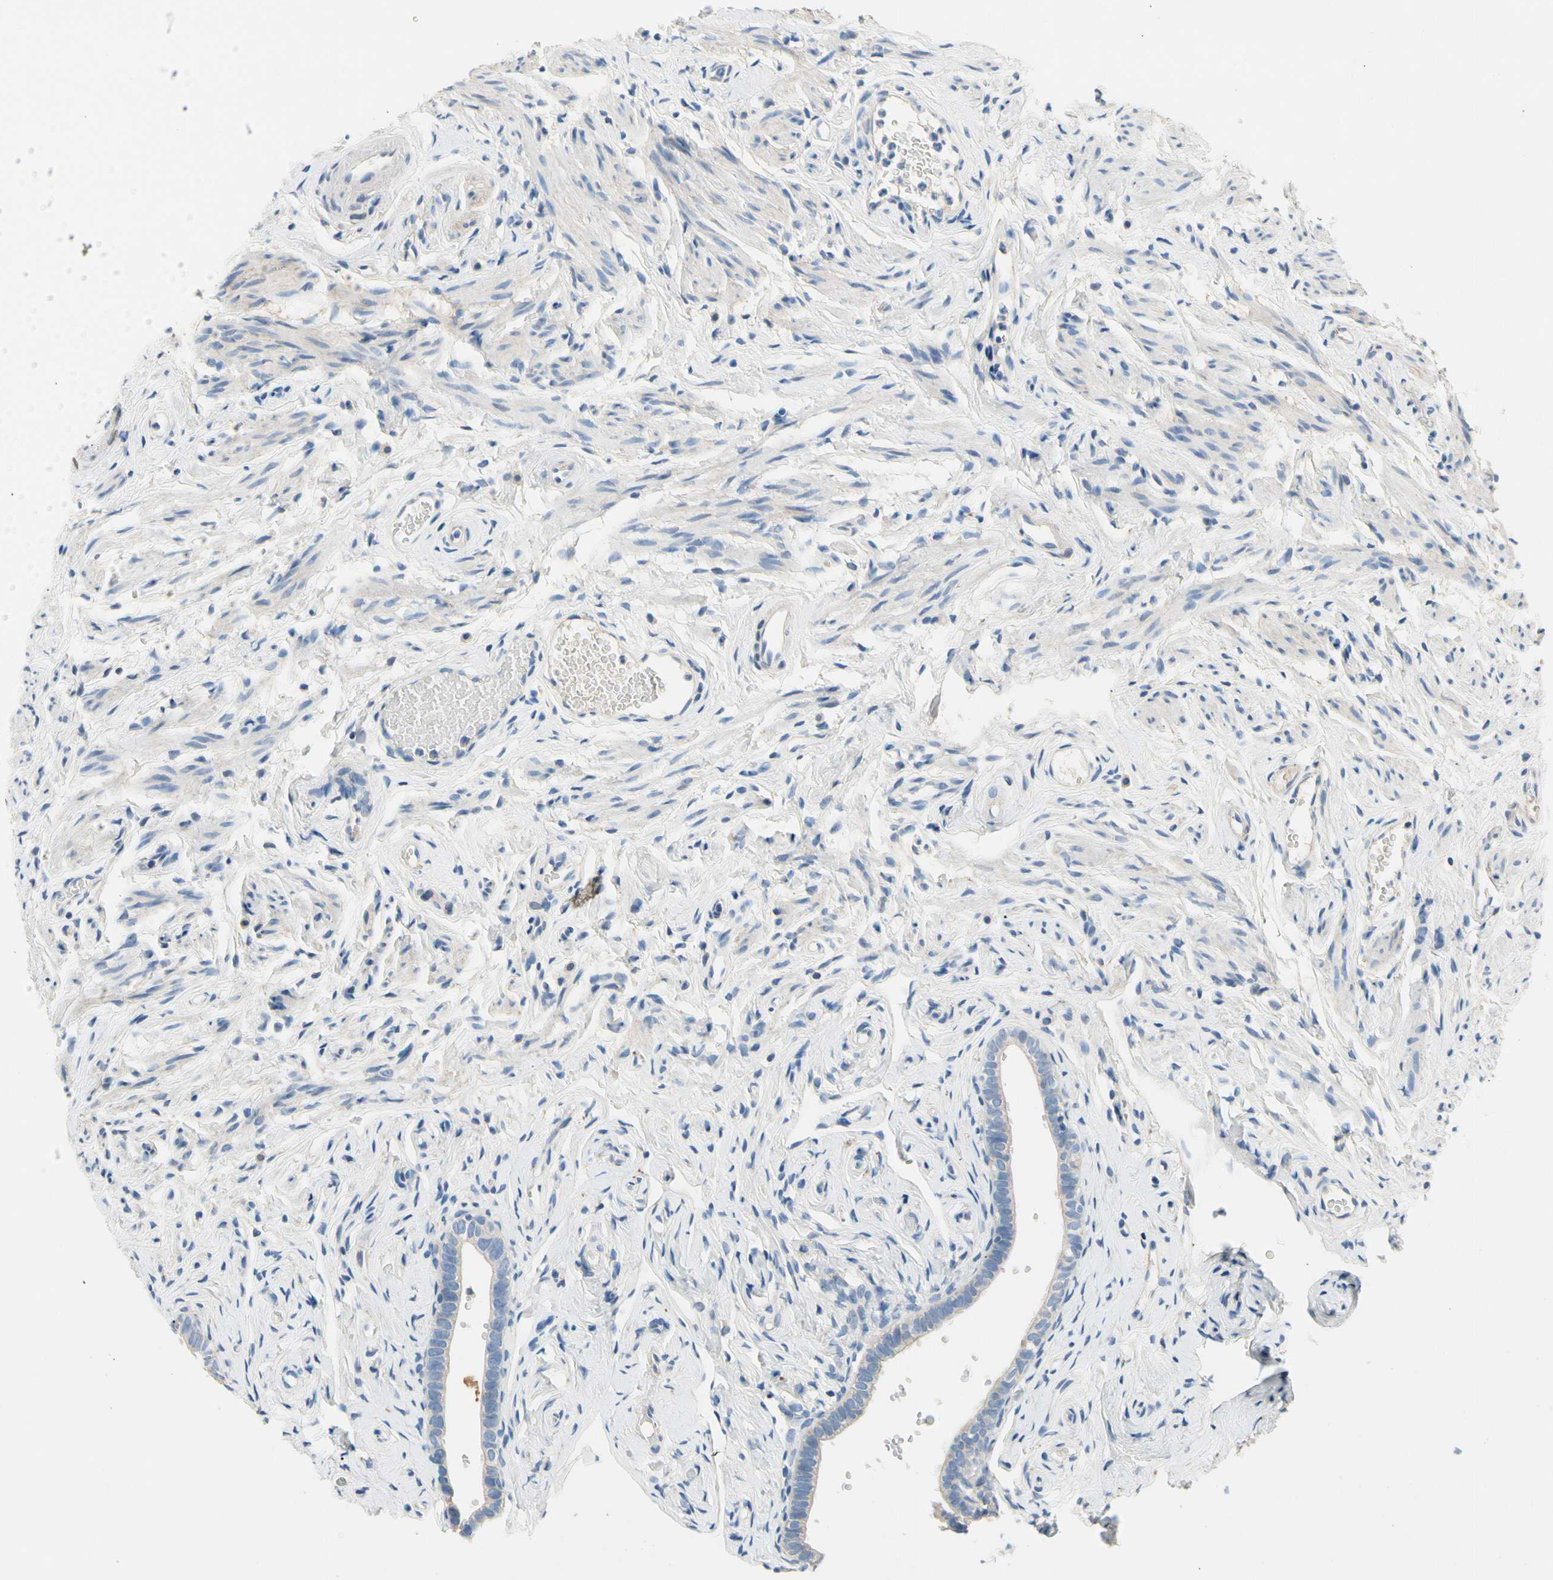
{"staining": {"intensity": "negative", "quantity": "none", "location": "none"}, "tissue": "fallopian tube", "cell_type": "Glandular cells", "image_type": "normal", "snomed": [{"axis": "morphology", "description": "Normal tissue, NOS"}, {"axis": "topography", "description": "Fallopian tube"}], "caption": "Glandular cells show no significant protein positivity in unremarkable fallopian tube. (DAB IHC visualized using brightfield microscopy, high magnification).", "gene": "CA14", "patient": {"sex": "female", "age": 71}}